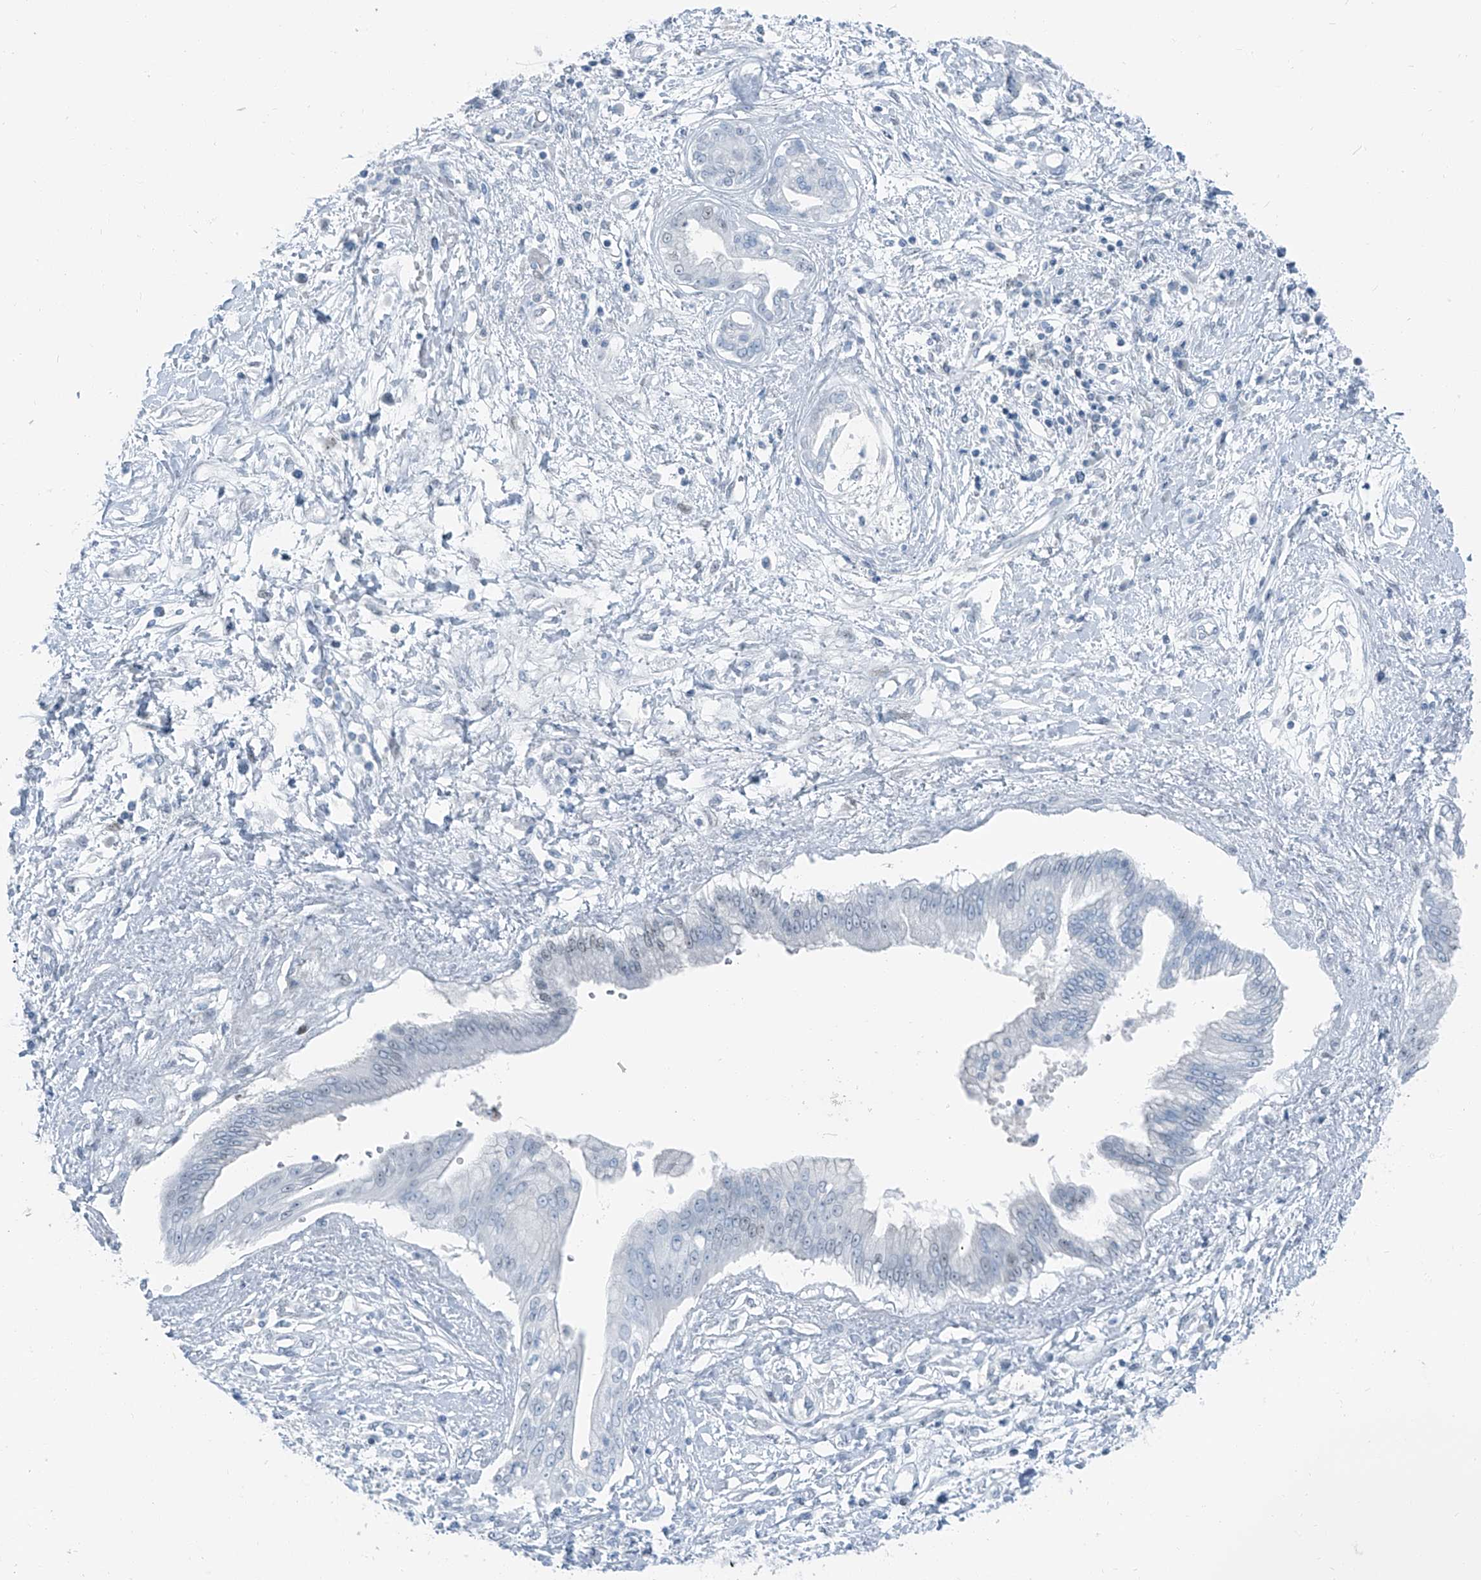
{"staining": {"intensity": "negative", "quantity": "none", "location": "none"}, "tissue": "pancreatic cancer", "cell_type": "Tumor cells", "image_type": "cancer", "snomed": [{"axis": "morphology", "description": "Adenocarcinoma, NOS"}, {"axis": "topography", "description": "Pancreas"}], "caption": "High magnification brightfield microscopy of adenocarcinoma (pancreatic) stained with DAB (brown) and counterstained with hematoxylin (blue): tumor cells show no significant expression.", "gene": "RGN", "patient": {"sex": "female", "age": 56}}